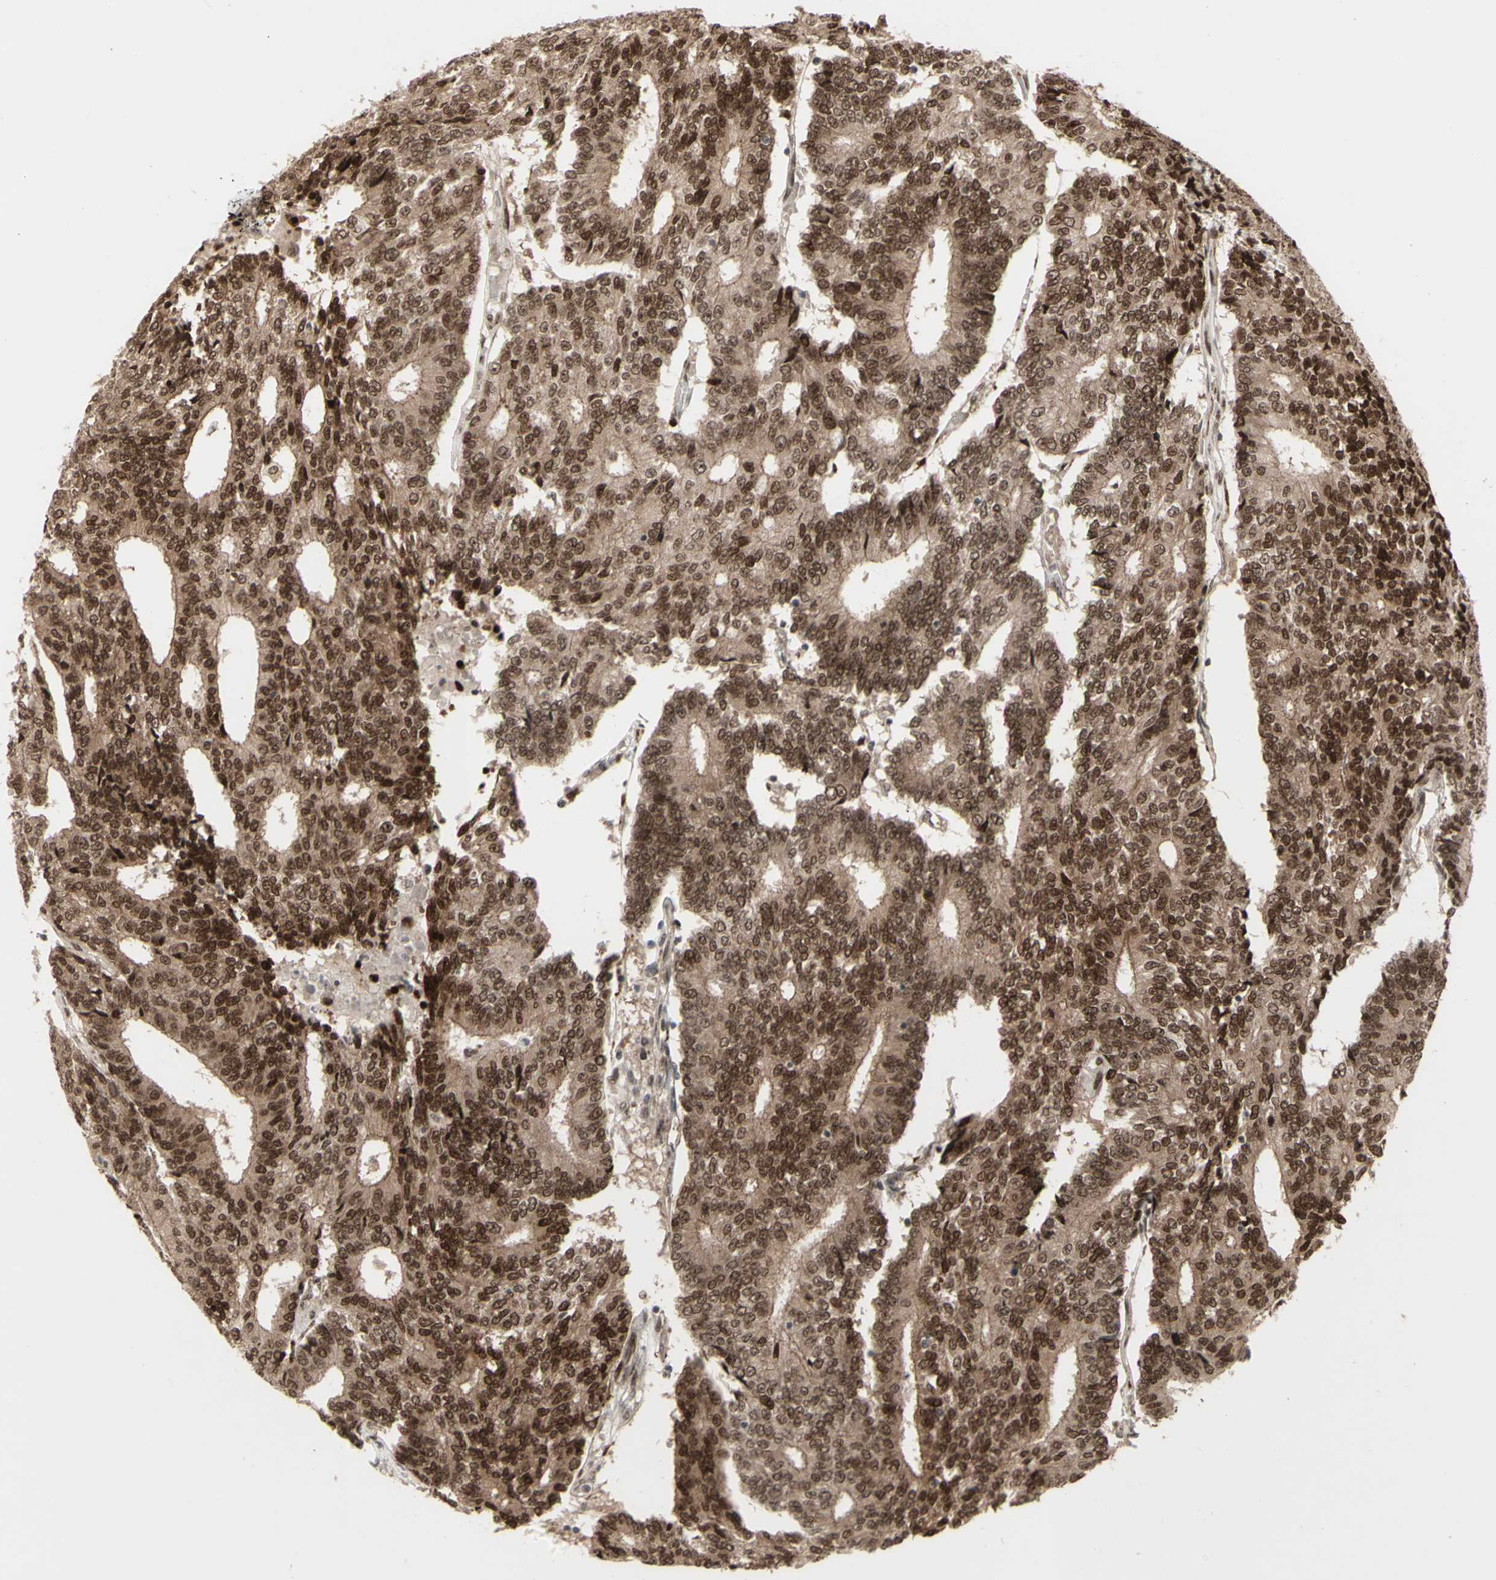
{"staining": {"intensity": "moderate", "quantity": ">75%", "location": "cytoplasmic/membranous,nuclear"}, "tissue": "prostate cancer", "cell_type": "Tumor cells", "image_type": "cancer", "snomed": [{"axis": "morphology", "description": "Normal tissue, NOS"}, {"axis": "morphology", "description": "Adenocarcinoma, High grade"}, {"axis": "topography", "description": "Prostate"}, {"axis": "topography", "description": "Seminal veicle"}], "caption": "Human high-grade adenocarcinoma (prostate) stained for a protein (brown) reveals moderate cytoplasmic/membranous and nuclear positive expression in approximately >75% of tumor cells.", "gene": "CBX1", "patient": {"sex": "male", "age": 55}}